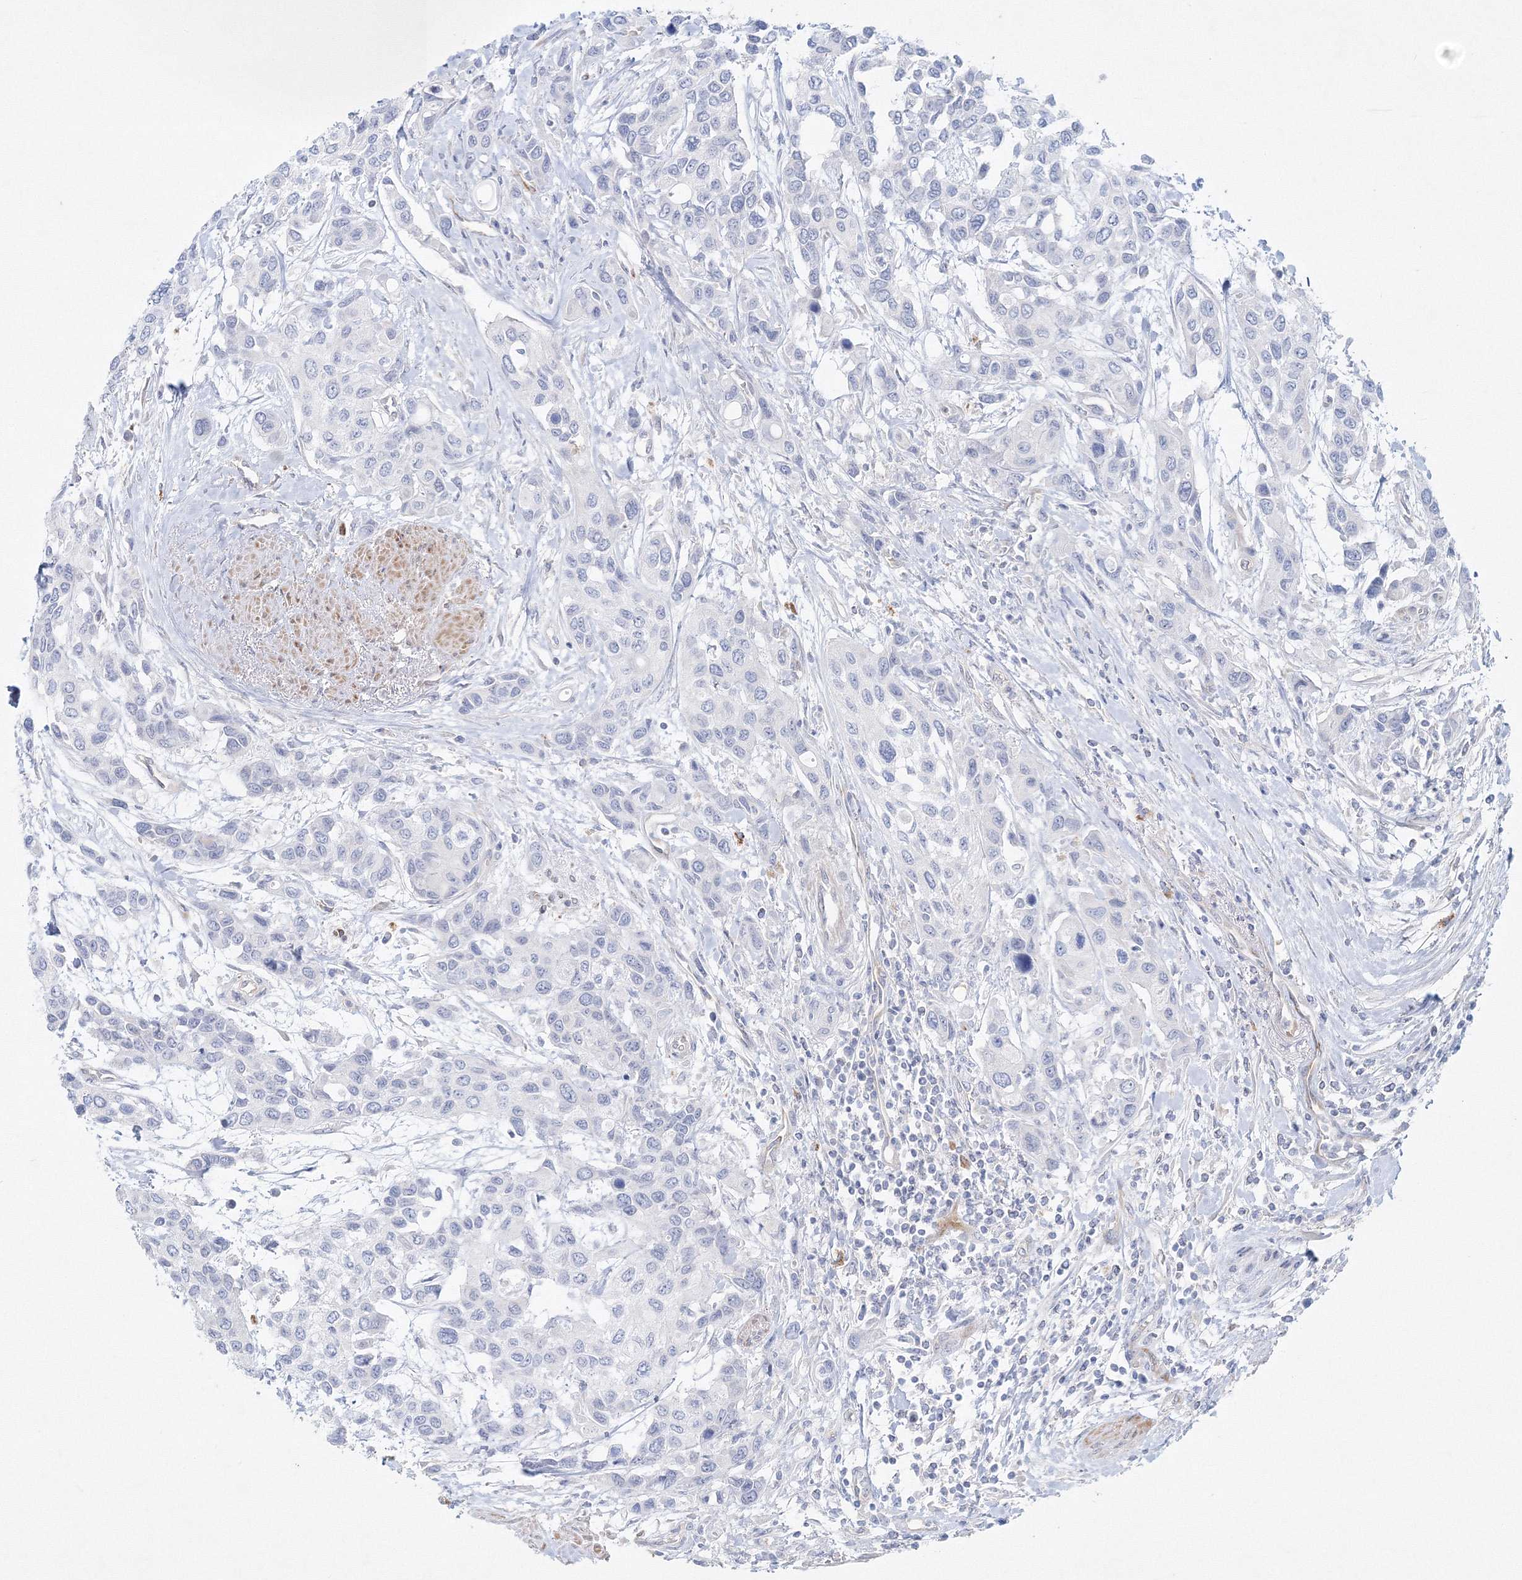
{"staining": {"intensity": "negative", "quantity": "none", "location": "none"}, "tissue": "urothelial cancer", "cell_type": "Tumor cells", "image_type": "cancer", "snomed": [{"axis": "morphology", "description": "Normal tissue, NOS"}, {"axis": "morphology", "description": "Urothelial carcinoma, High grade"}, {"axis": "topography", "description": "Vascular tissue"}, {"axis": "topography", "description": "Urinary bladder"}], "caption": "IHC photomicrograph of urothelial carcinoma (high-grade) stained for a protein (brown), which demonstrates no staining in tumor cells. (IHC, brightfield microscopy, high magnification).", "gene": "DNAH1", "patient": {"sex": "female", "age": 56}}